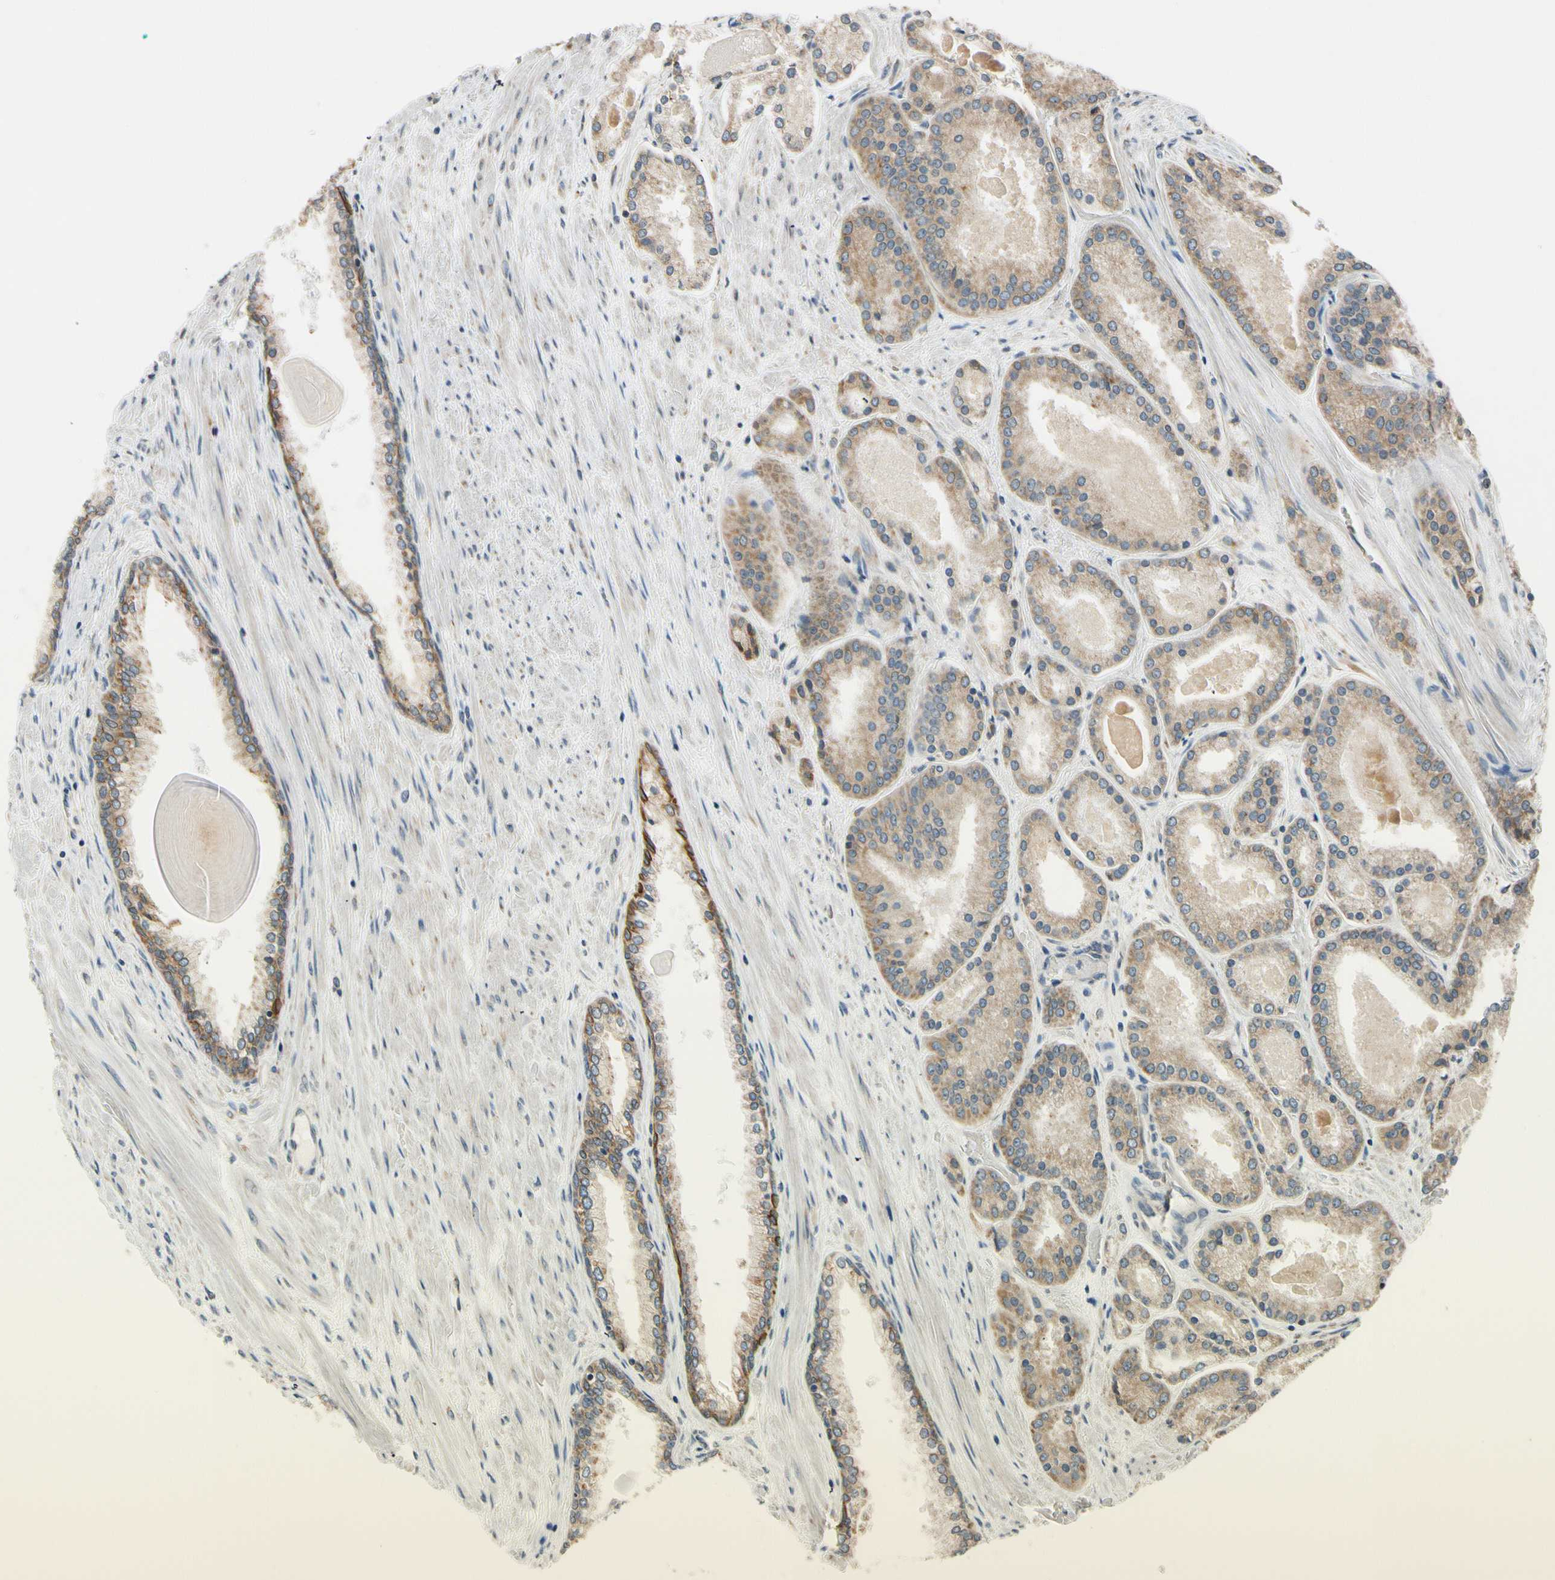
{"staining": {"intensity": "weak", "quantity": ">75%", "location": "cytoplasmic/membranous"}, "tissue": "prostate cancer", "cell_type": "Tumor cells", "image_type": "cancer", "snomed": [{"axis": "morphology", "description": "Adenocarcinoma, Low grade"}, {"axis": "topography", "description": "Prostate"}], "caption": "Immunohistochemical staining of human prostate cancer displays low levels of weak cytoplasmic/membranous staining in about >75% of tumor cells.", "gene": "RPN2", "patient": {"sex": "male", "age": 59}}